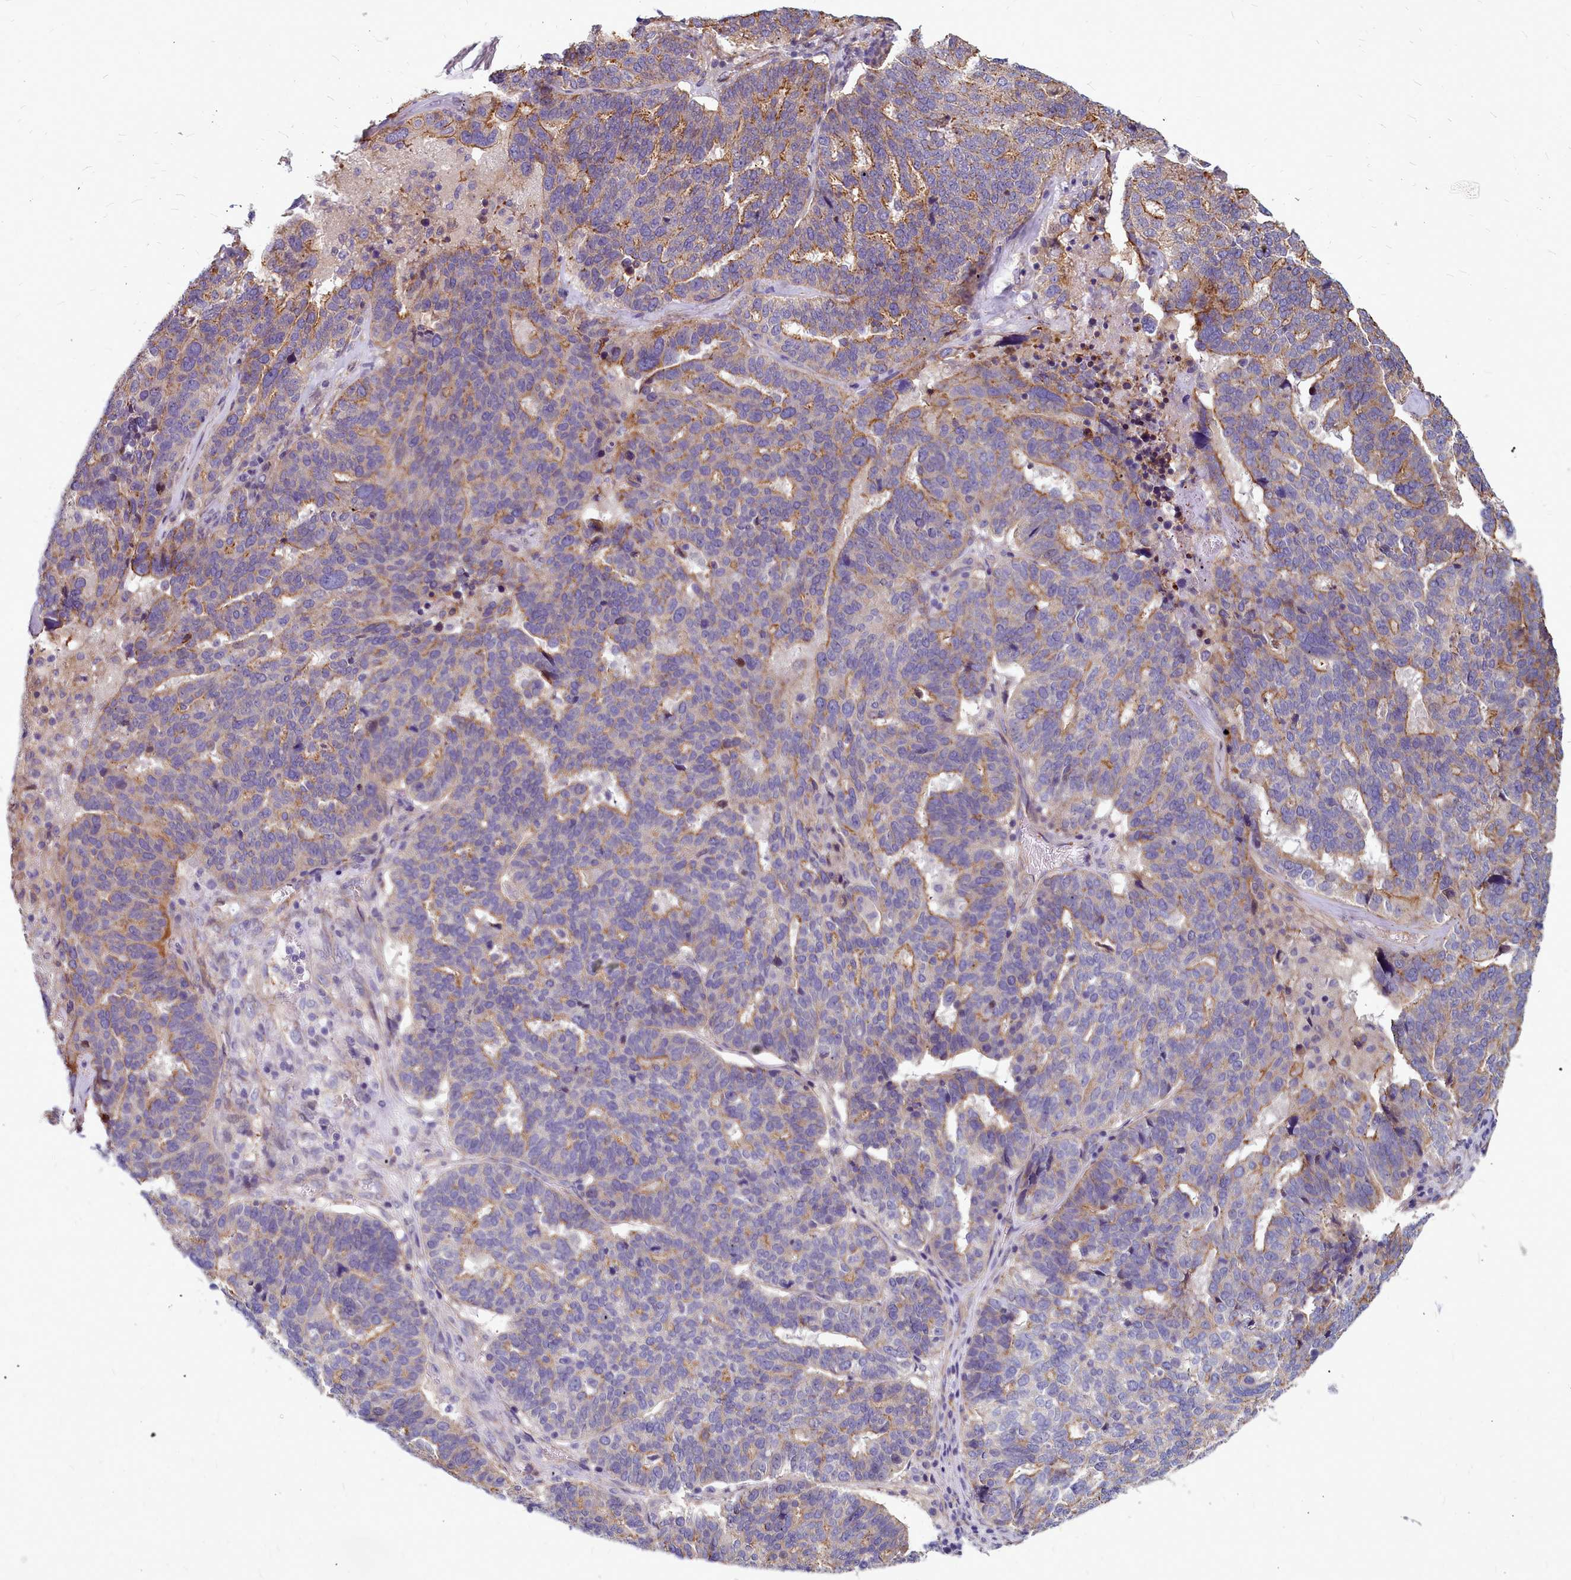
{"staining": {"intensity": "moderate", "quantity": "<25%", "location": "cytoplasmic/membranous"}, "tissue": "ovarian cancer", "cell_type": "Tumor cells", "image_type": "cancer", "snomed": [{"axis": "morphology", "description": "Cystadenocarcinoma, serous, NOS"}, {"axis": "topography", "description": "Ovary"}], "caption": "Immunohistochemical staining of serous cystadenocarcinoma (ovarian) shows low levels of moderate cytoplasmic/membranous protein positivity in approximately <25% of tumor cells.", "gene": "TTC5", "patient": {"sex": "female", "age": 59}}